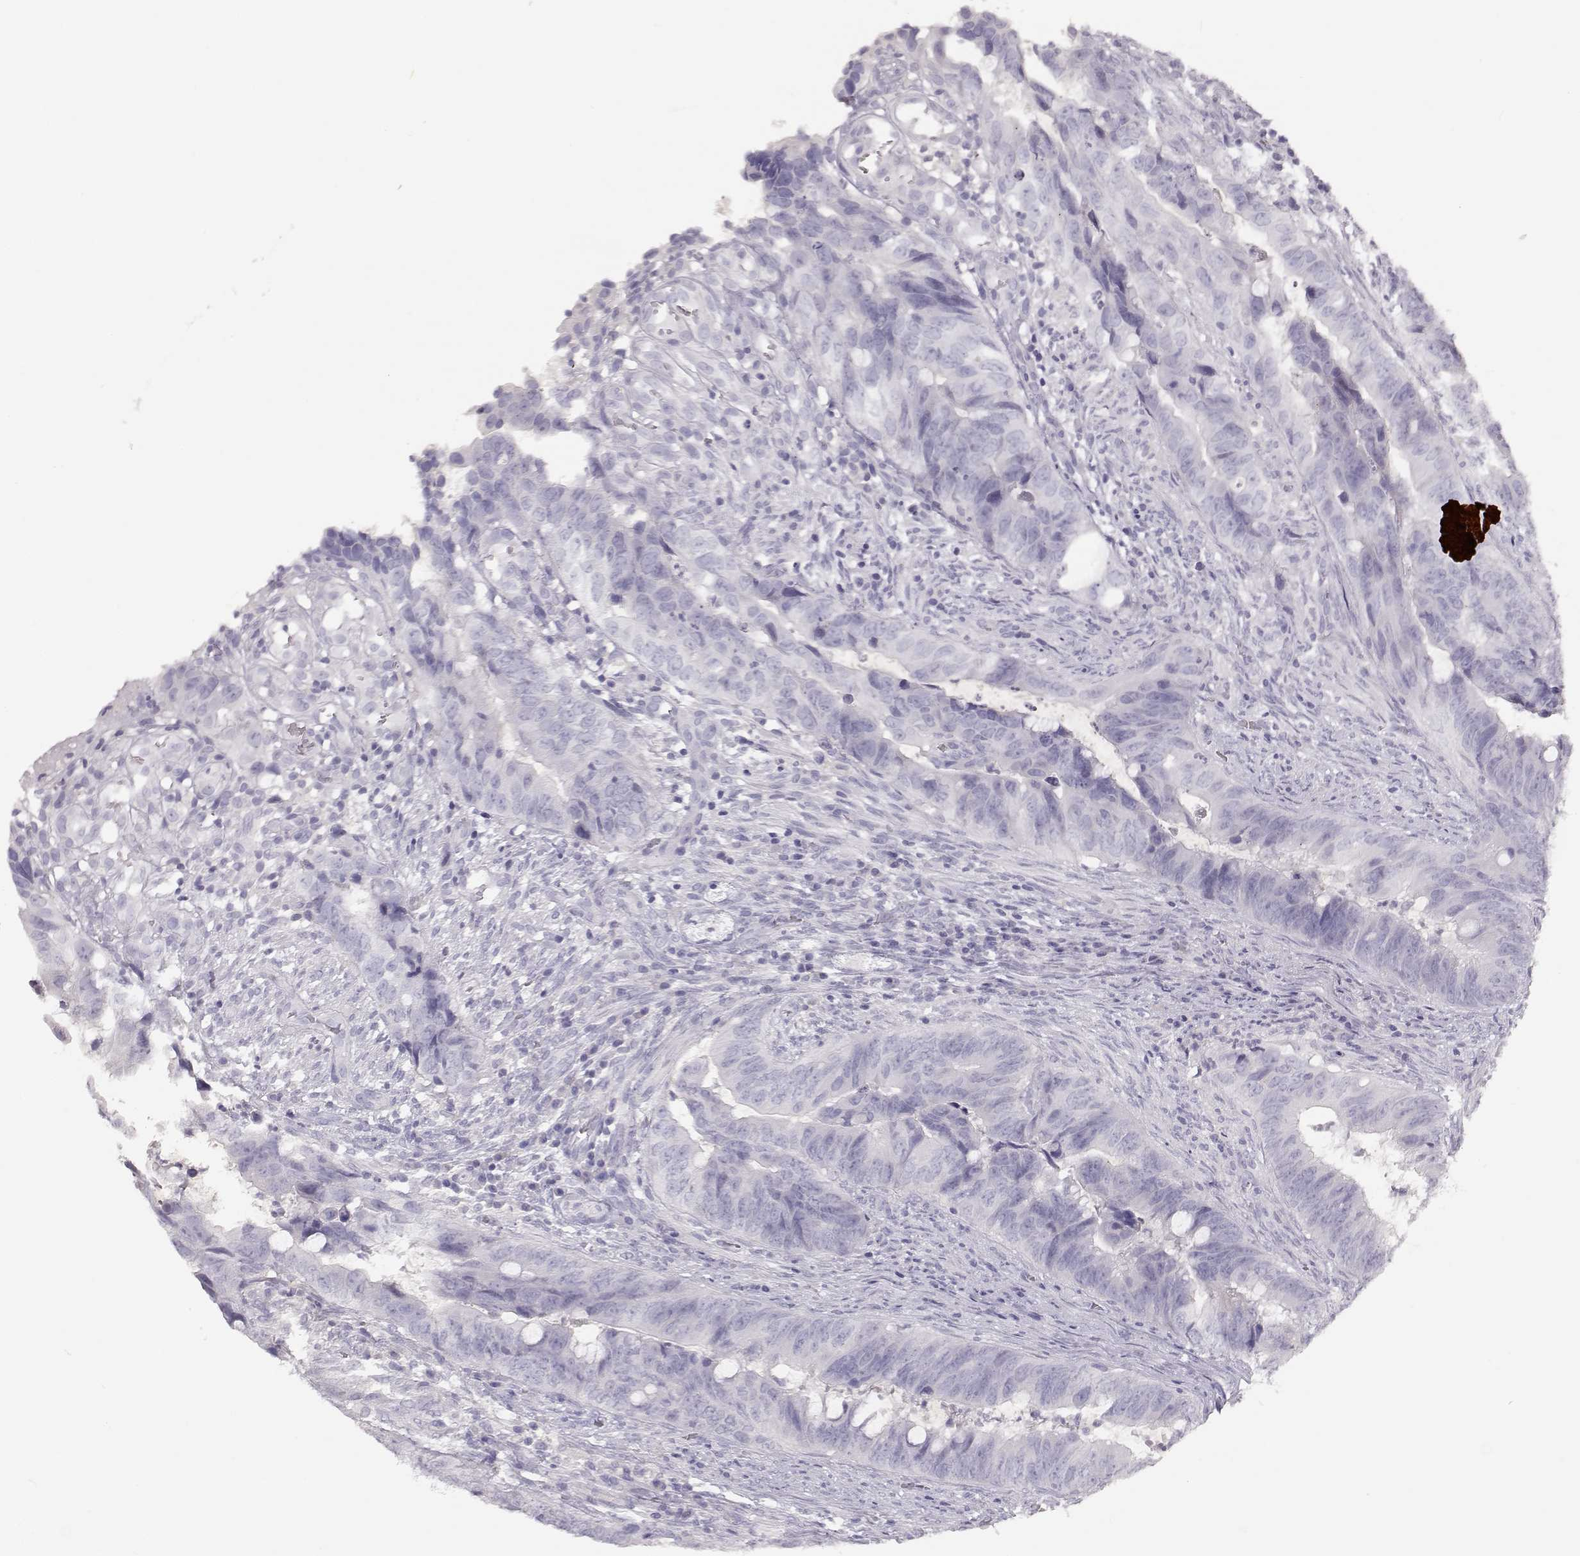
{"staining": {"intensity": "negative", "quantity": "none", "location": "none"}, "tissue": "colorectal cancer", "cell_type": "Tumor cells", "image_type": "cancer", "snomed": [{"axis": "morphology", "description": "Adenocarcinoma, NOS"}, {"axis": "topography", "description": "Colon"}], "caption": "Immunohistochemistry (IHC) of colorectal adenocarcinoma exhibits no staining in tumor cells.", "gene": "LEPR", "patient": {"sex": "female", "age": 82}}